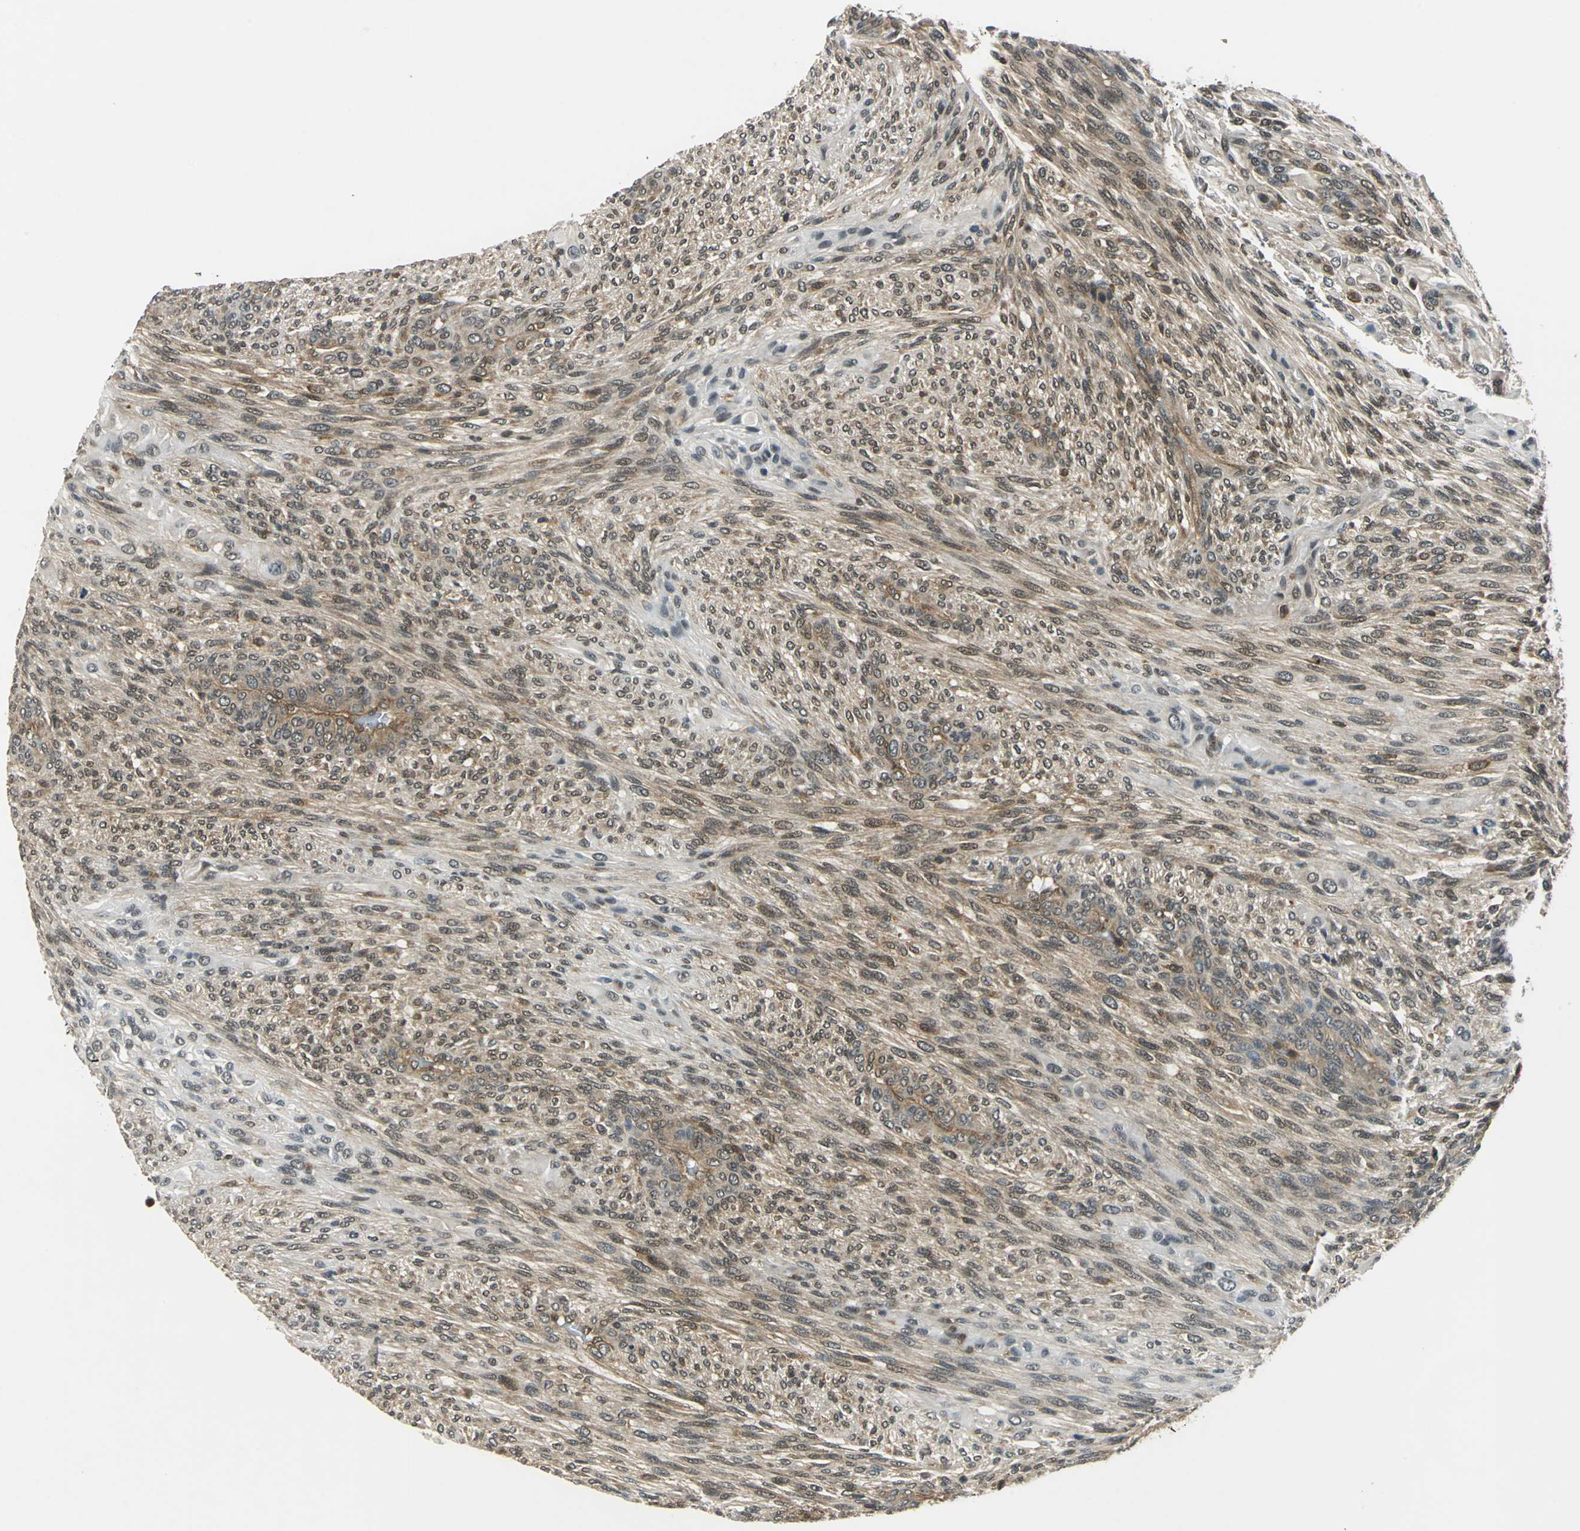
{"staining": {"intensity": "moderate", "quantity": ">75%", "location": "cytoplasmic/membranous,nuclear"}, "tissue": "glioma", "cell_type": "Tumor cells", "image_type": "cancer", "snomed": [{"axis": "morphology", "description": "Glioma, malignant, High grade"}, {"axis": "topography", "description": "Cerebral cortex"}], "caption": "Brown immunohistochemical staining in malignant glioma (high-grade) displays moderate cytoplasmic/membranous and nuclear positivity in approximately >75% of tumor cells. The protein is stained brown, and the nuclei are stained in blue (DAB (3,3'-diaminobenzidine) IHC with brightfield microscopy, high magnification).", "gene": "ARPC3", "patient": {"sex": "female", "age": 55}}